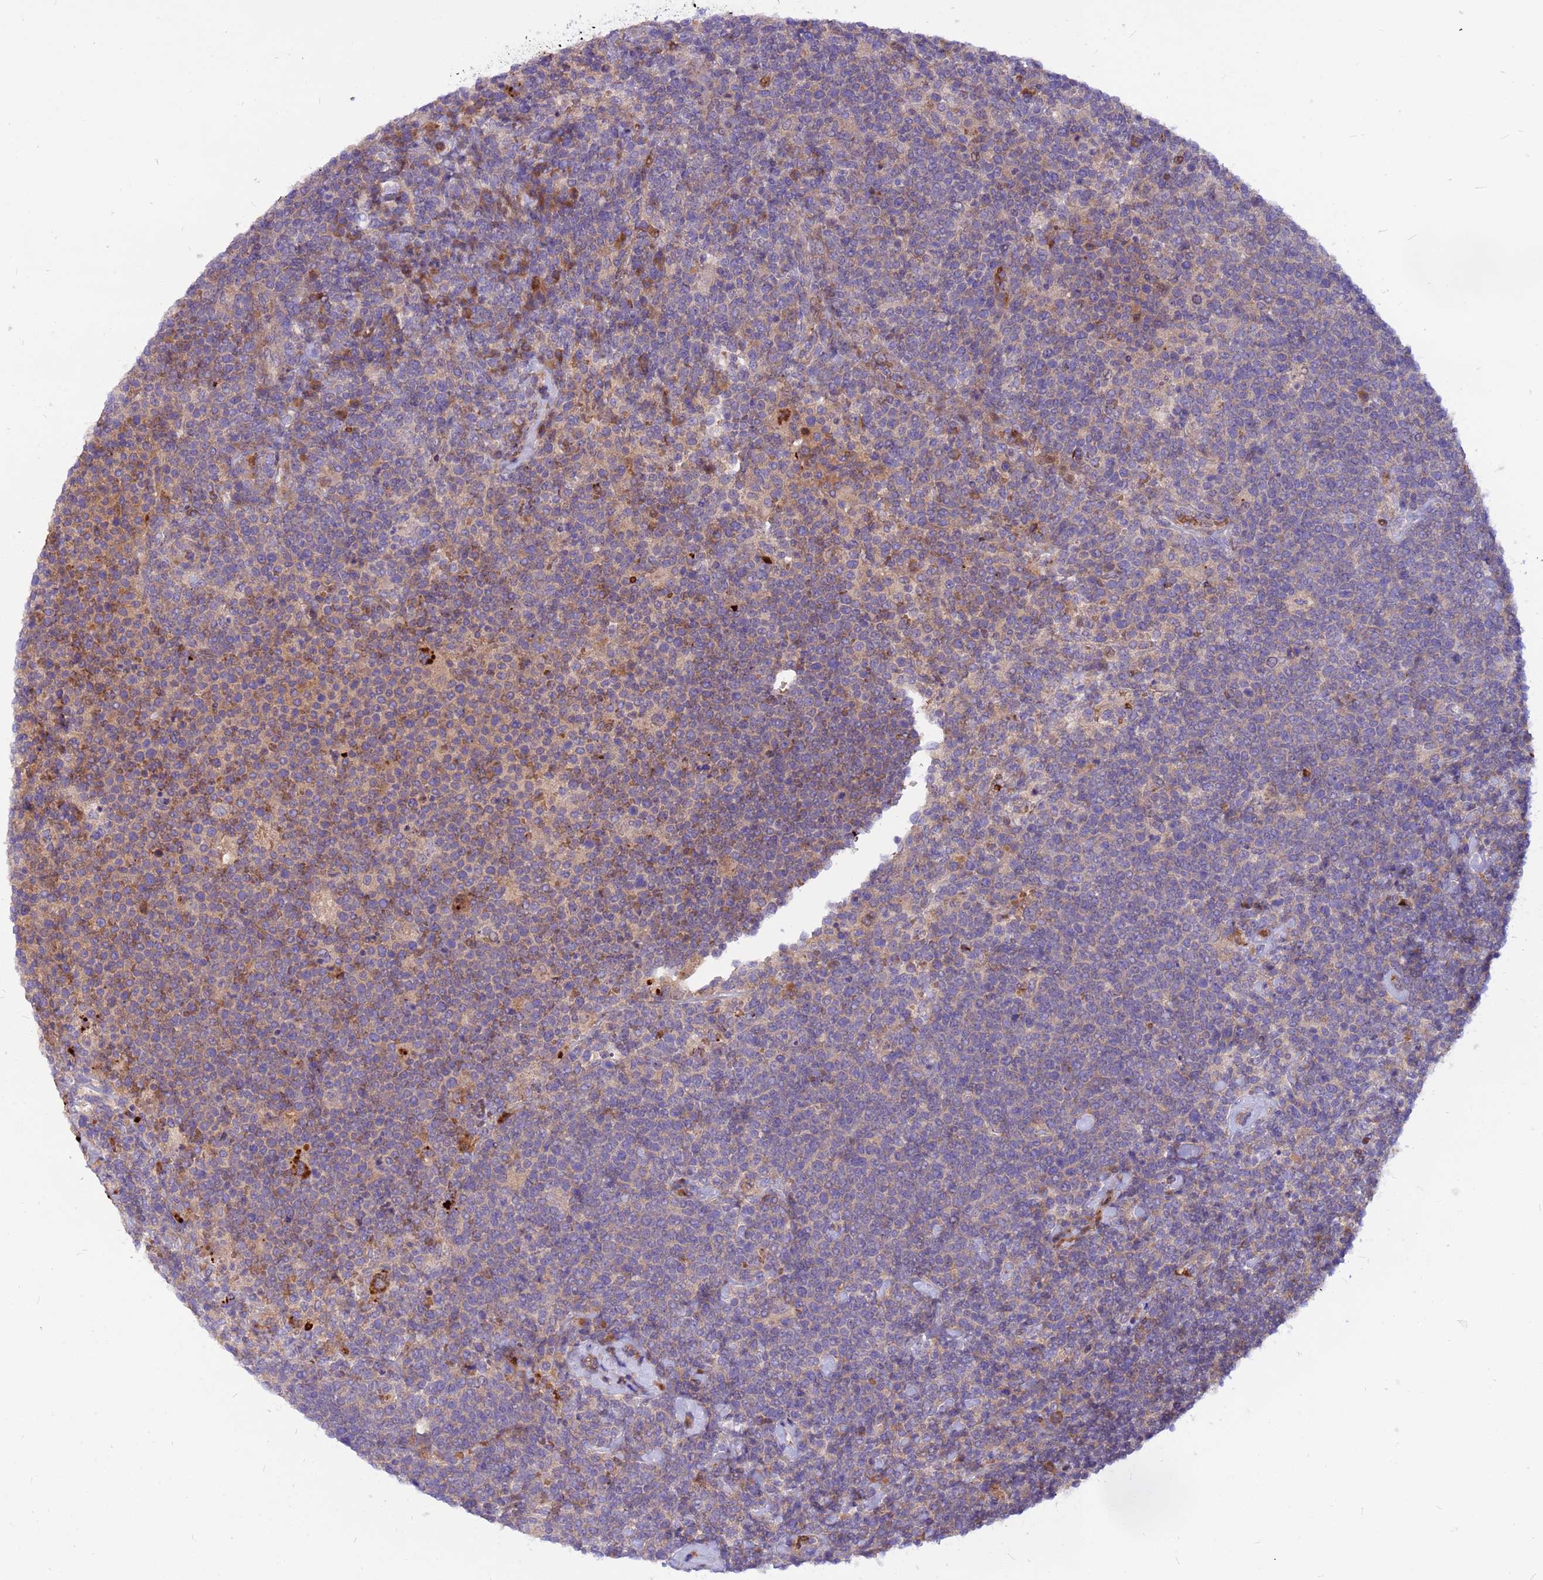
{"staining": {"intensity": "weak", "quantity": "25%-75%", "location": "cytoplasmic/membranous"}, "tissue": "lymphoma", "cell_type": "Tumor cells", "image_type": "cancer", "snomed": [{"axis": "morphology", "description": "Malignant lymphoma, non-Hodgkin's type, High grade"}, {"axis": "topography", "description": "Lymph node"}], "caption": "Lymphoma was stained to show a protein in brown. There is low levels of weak cytoplasmic/membranous positivity in about 25%-75% of tumor cells.", "gene": "ZNF669", "patient": {"sex": "male", "age": 61}}